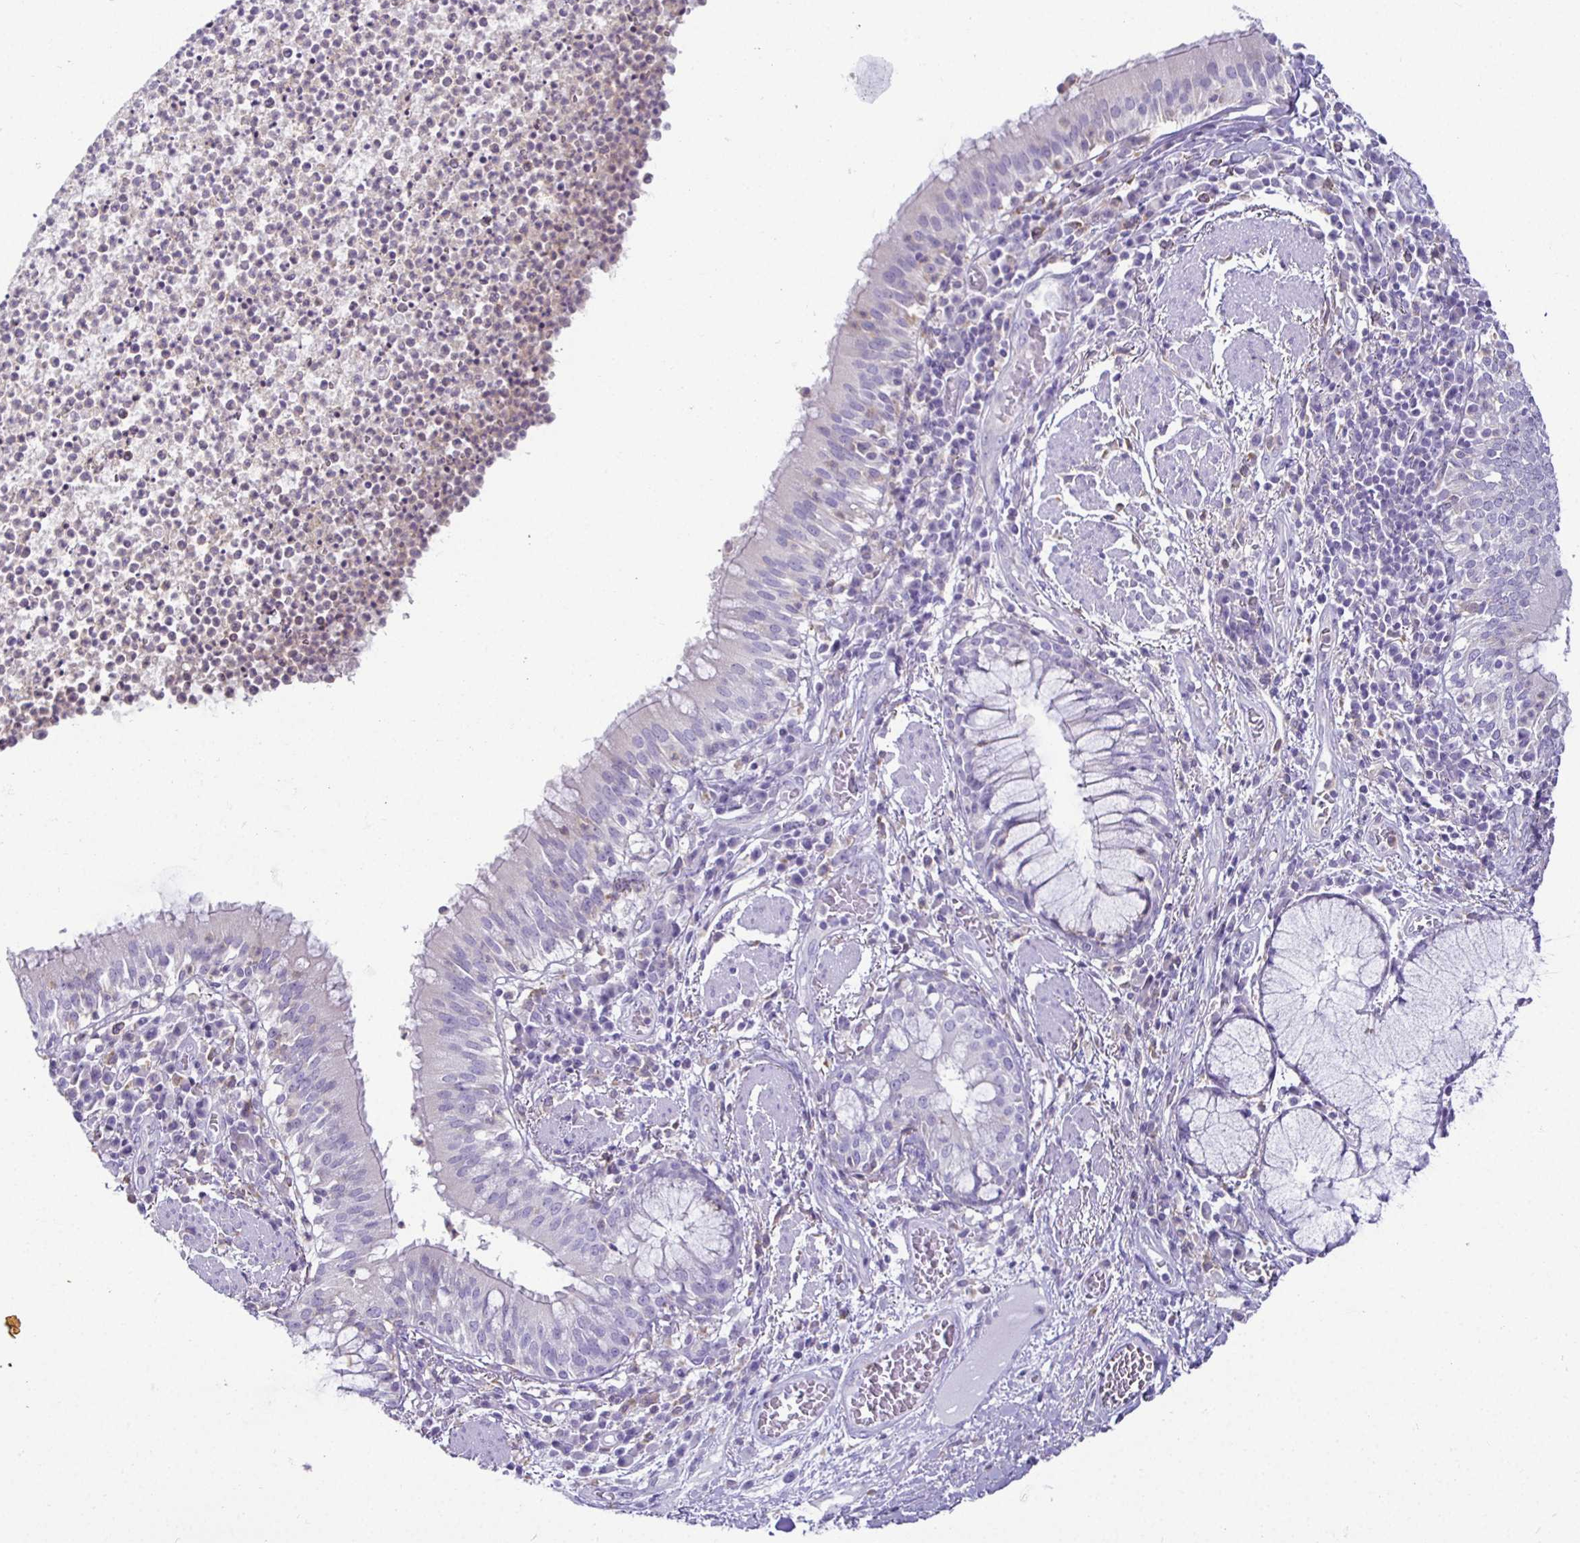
{"staining": {"intensity": "negative", "quantity": "none", "location": "none"}, "tissue": "bronchus", "cell_type": "Respiratory epithelial cells", "image_type": "normal", "snomed": [{"axis": "morphology", "description": "Normal tissue, NOS"}, {"axis": "topography", "description": "Lymph node"}, {"axis": "topography", "description": "Bronchus"}], "caption": "DAB immunohistochemical staining of benign human bronchus exhibits no significant staining in respiratory epithelial cells.", "gene": "SIRPA", "patient": {"sex": "male", "age": 56}}